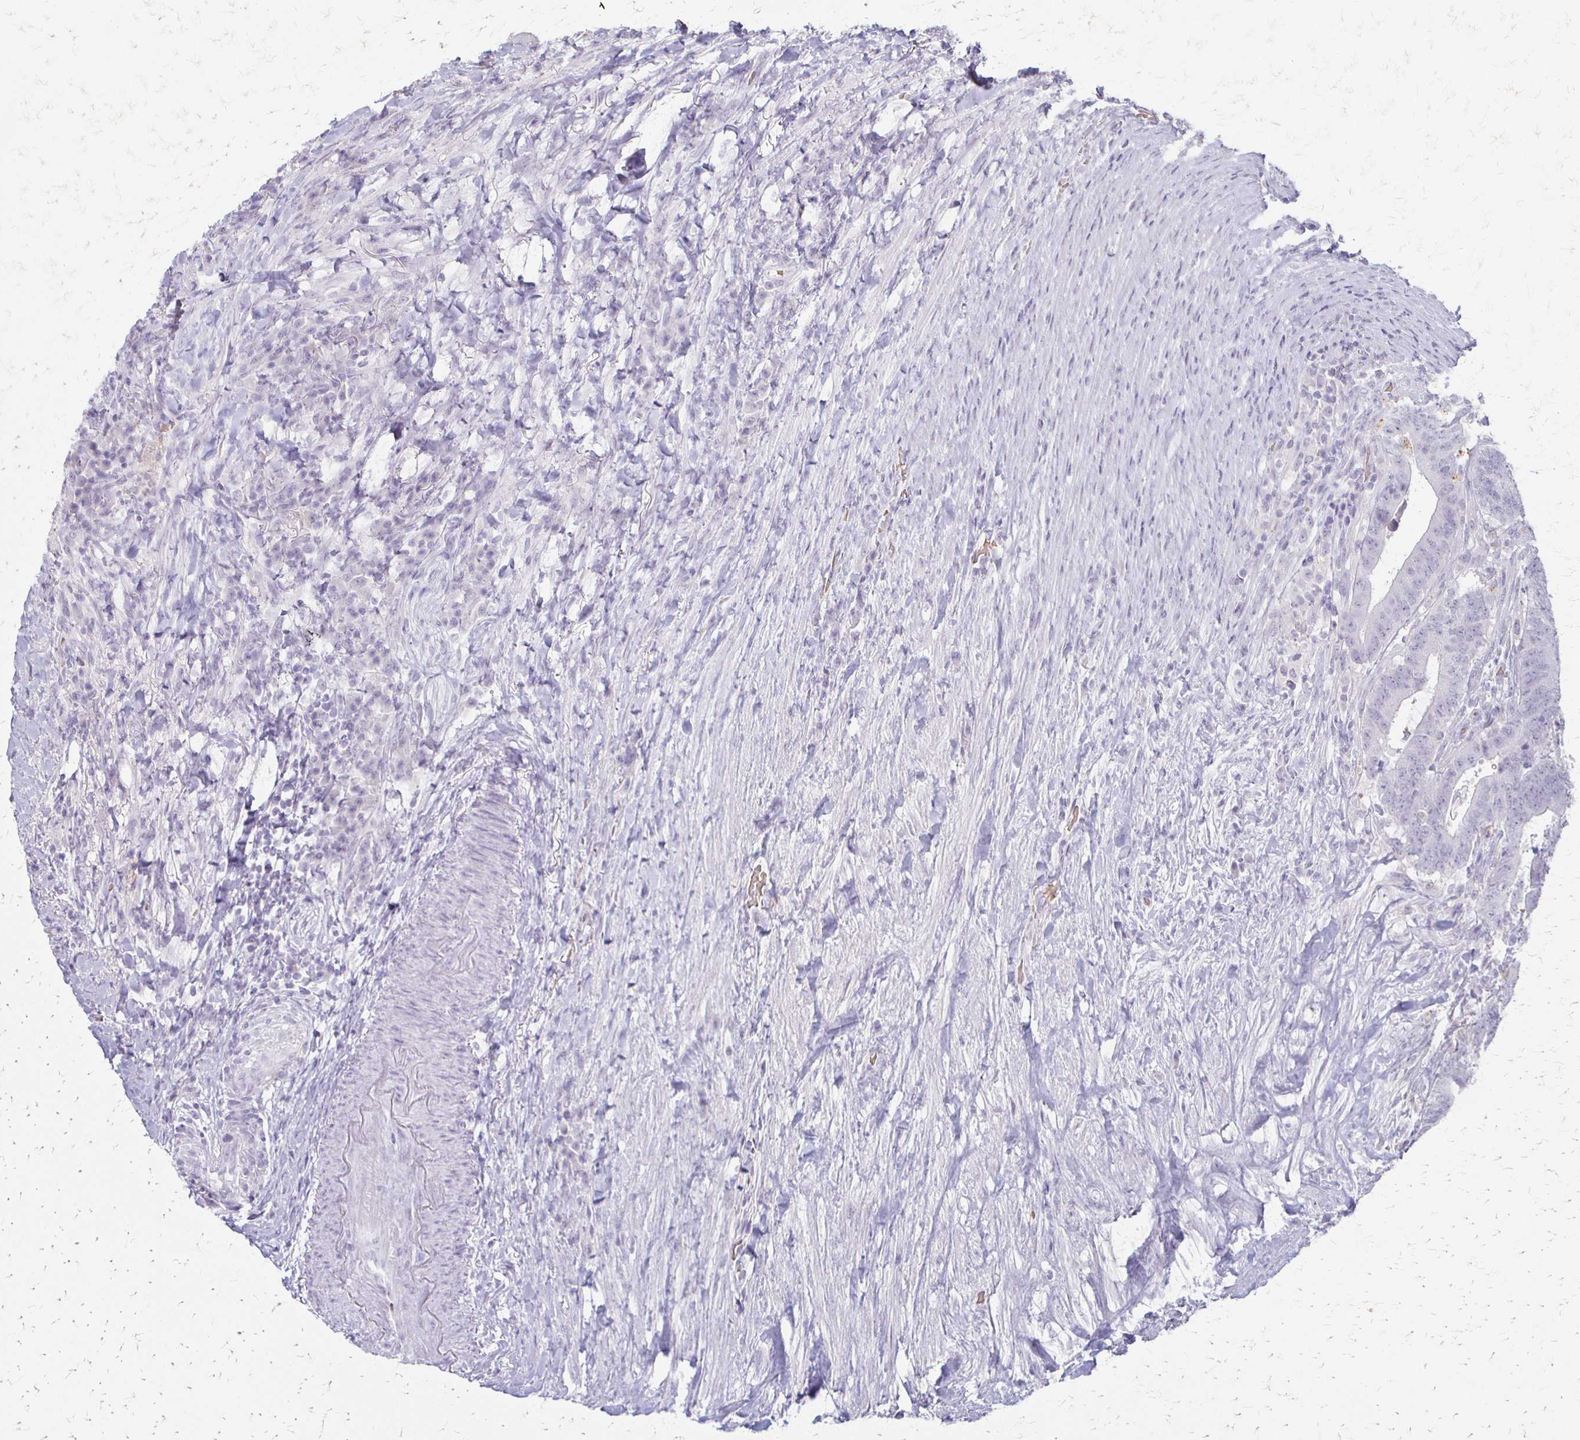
{"staining": {"intensity": "negative", "quantity": "none", "location": "none"}, "tissue": "colorectal cancer", "cell_type": "Tumor cells", "image_type": "cancer", "snomed": [{"axis": "morphology", "description": "Adenocarcinoma, NOS"}, {"axis": "topography", "description": "Colon"}], "caption": "An immunohistochemistry (IHC) micrograph of adenocarcinoma (colorectal) is shown. There is no staining in tumor cells of adenocarcinoma (colorectal).", "gene": "ACP5", "patient": {"sex": "female", "age": 43}}